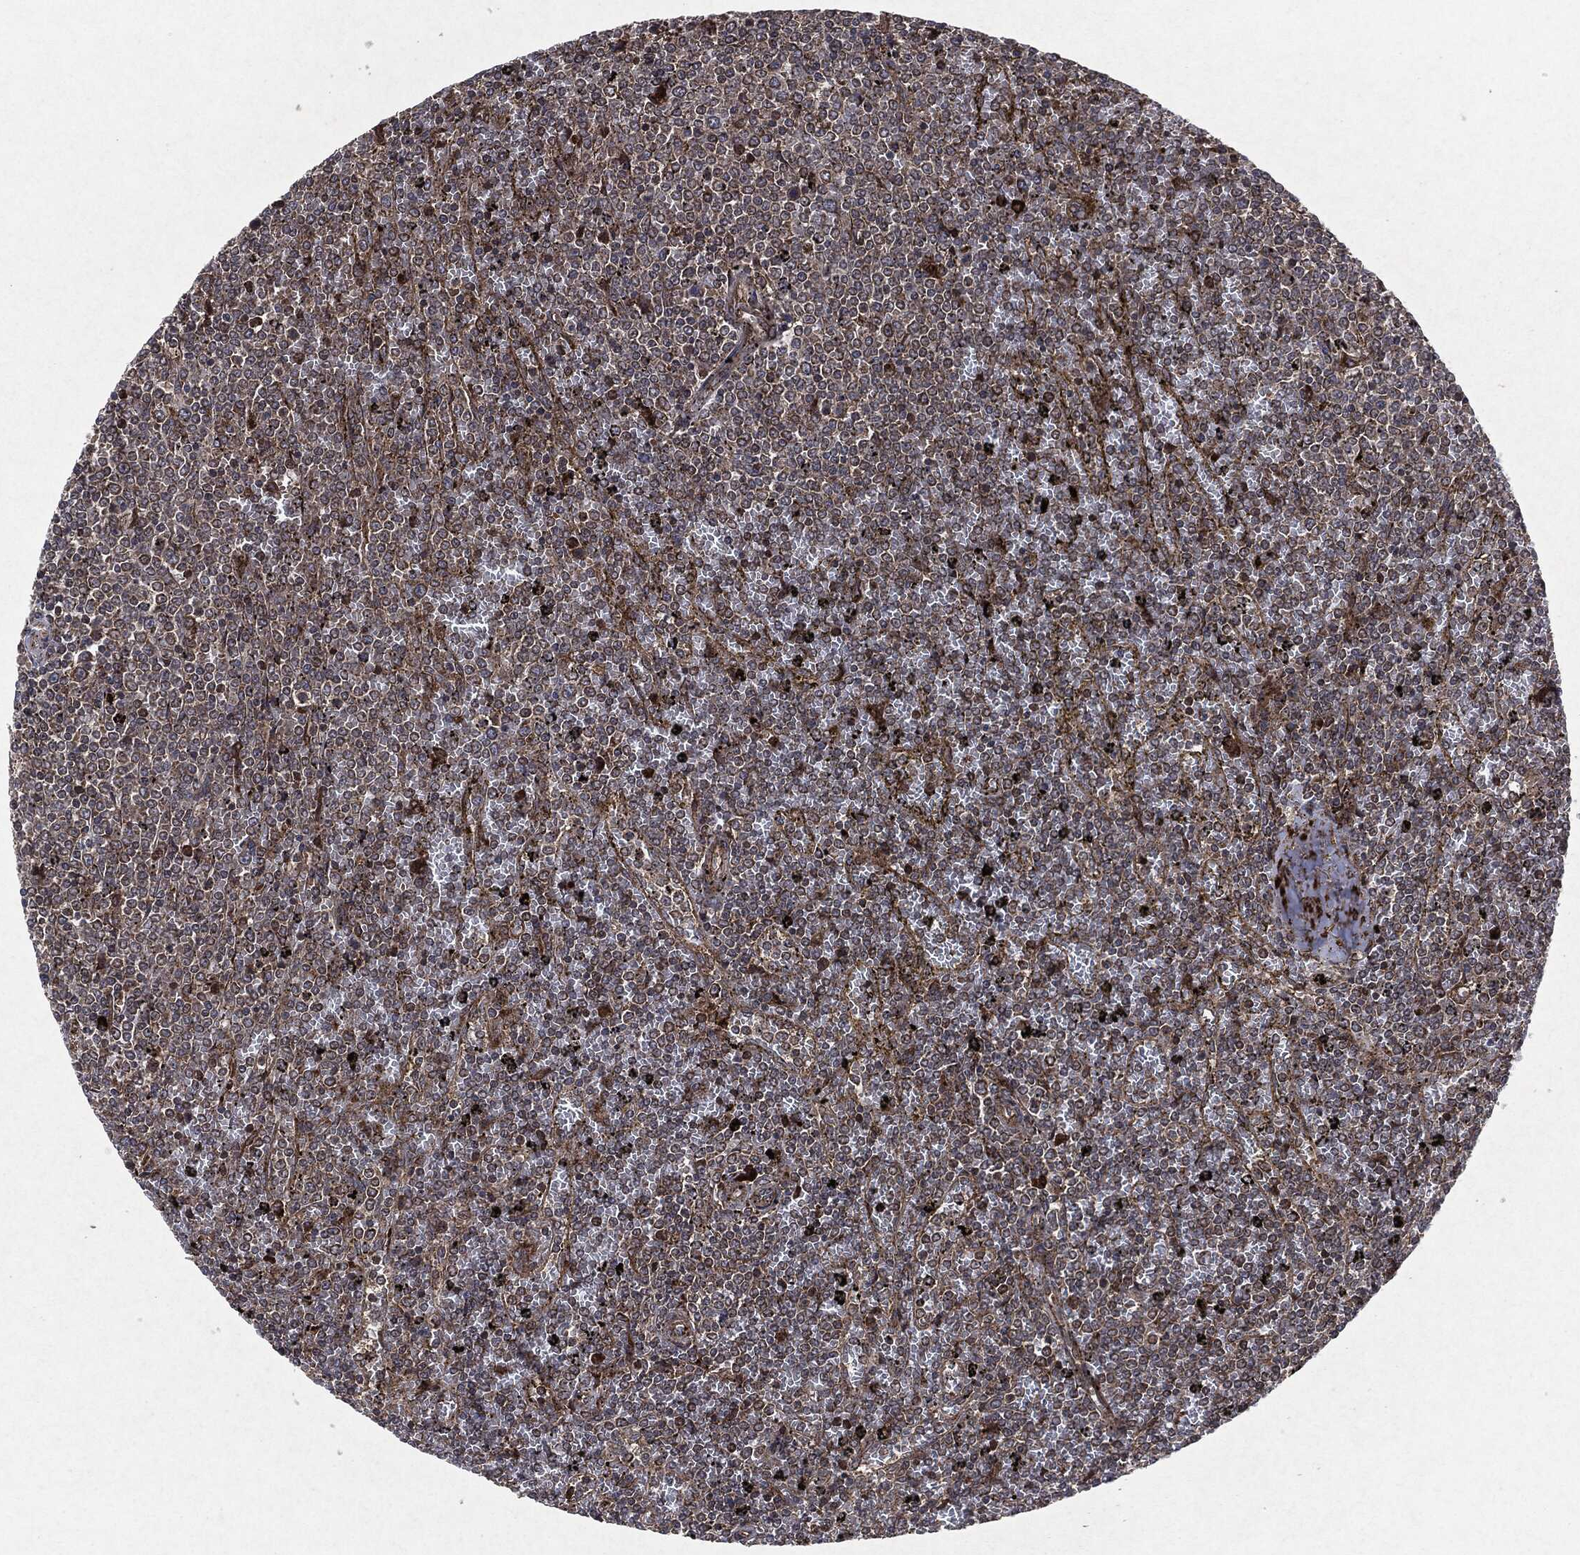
{"staining": {"intensity": "moderate", "quantity": "25%-75%", "location": "cytoplasmic/membranous"}, "tissue": "lymphoma", "cell_type": "Tumor cells", "image_type": "cancer", "snomed": [{"axis": "morphology", "description": "Malignant lymphoma, non-Hodgkin's type, Low grade"}, {"axis": "topography", "description": "Spleen"}], "caption": "Approximately 25%-75% of tumor cells in human low-grade malignant lymphoma, non-Hodgkin's type demonstrate moderate cytoplasmic/membranous protein positivity as visualized by brown immunohistochemical staining.", "gene": "RAF1", "patient": {"sex": "female", "age": 77}}